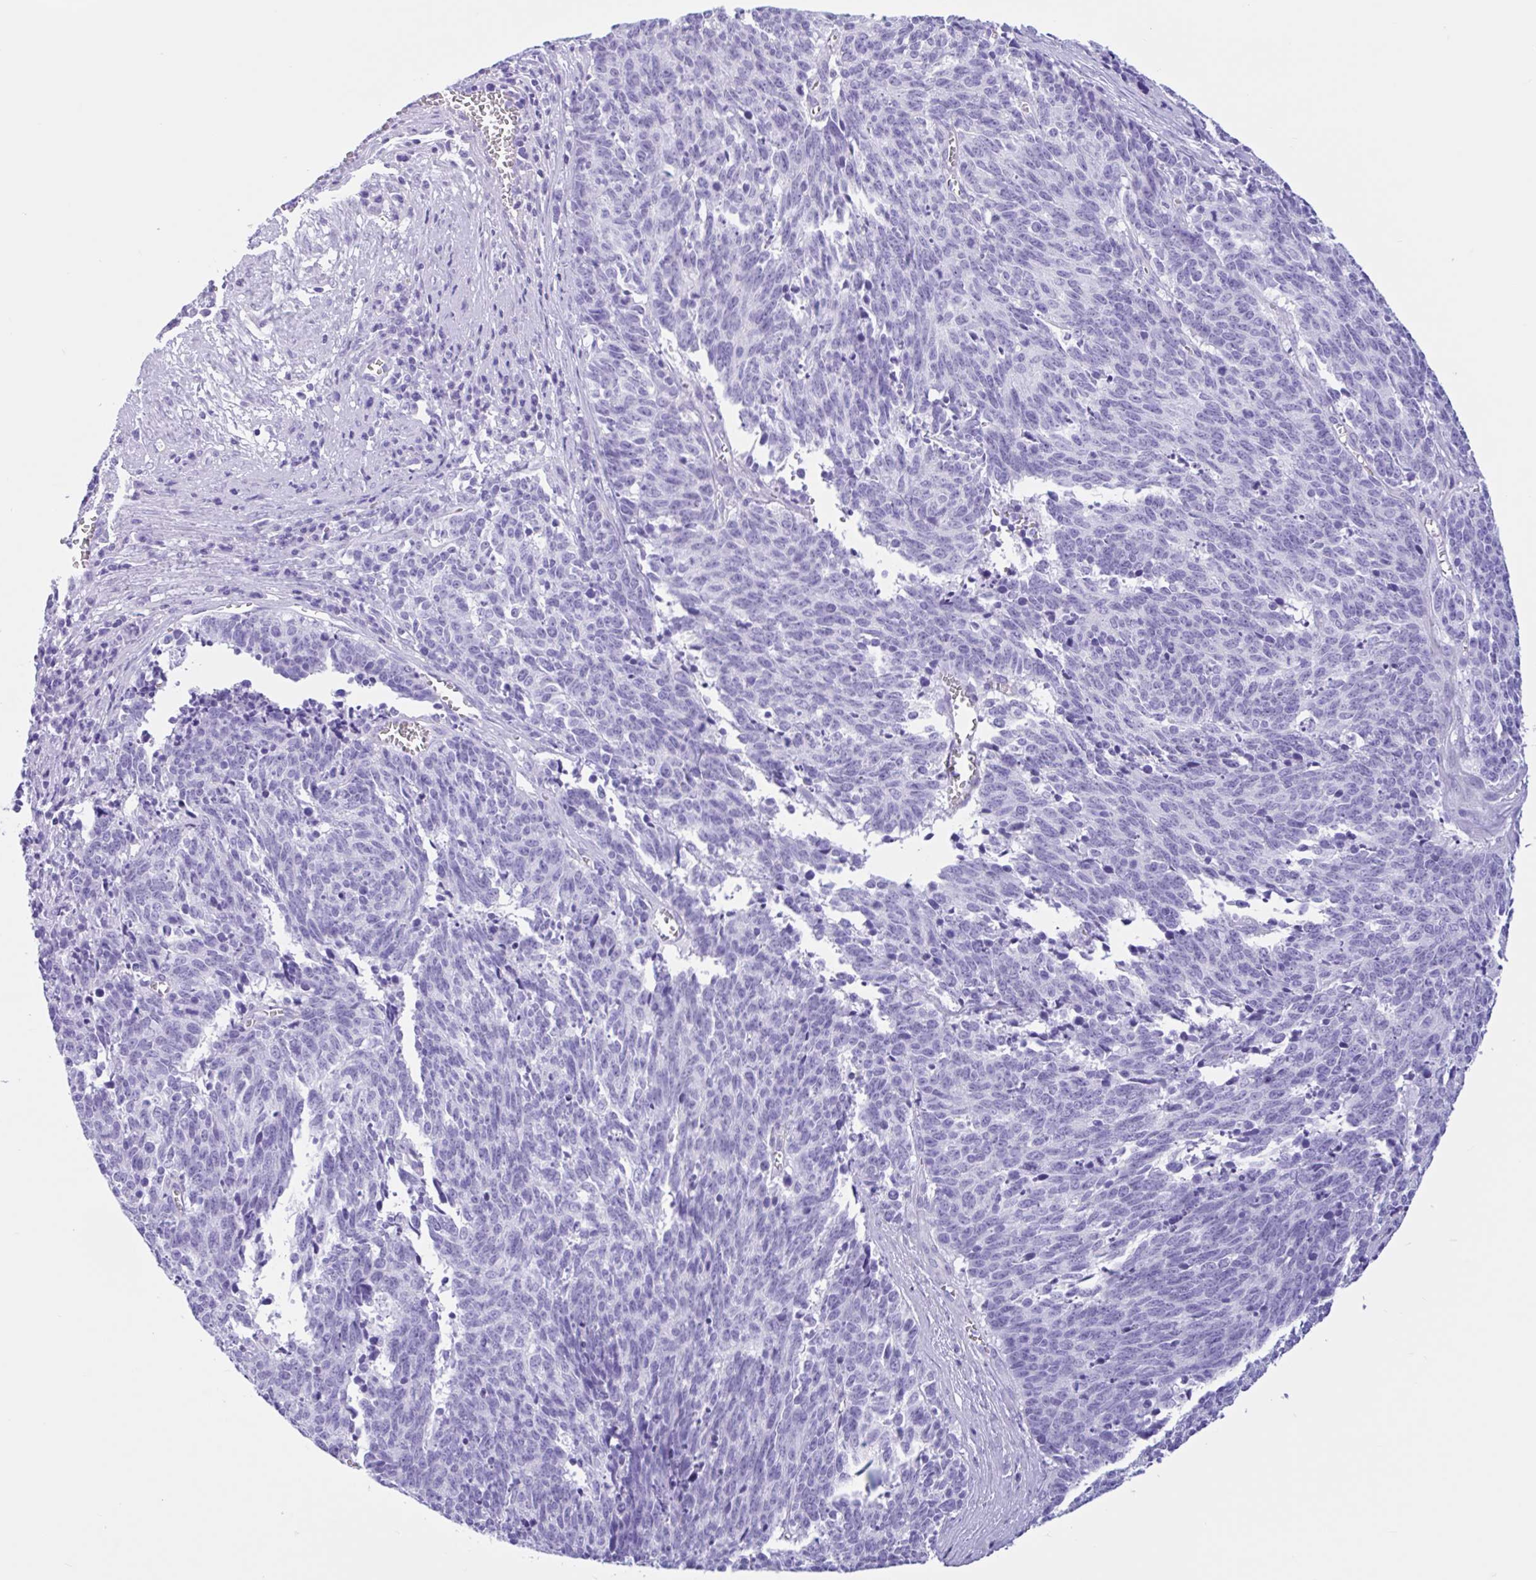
{"staining": {"intensity": "negative", "quantity": "none", "location": "none"}, "tissue": "cervical cancer", "cell_type": "Tumor cells", "image_type": "cancer", "snomed": [{"axis": "morphology", "description": "Squamous cell carcinoma, NOS"}, {"axis": "topography", "description": "Cervix"}], "caption": "IHC image of neoplastic tissue: human cervical squamous cell carcinoma stained with DAB (3,3'-diaminobenzidine) reveals no significant protein positivity in tumor cells.", "gene": "IAPP", "patient": {"sex": "female", "age": 29}}